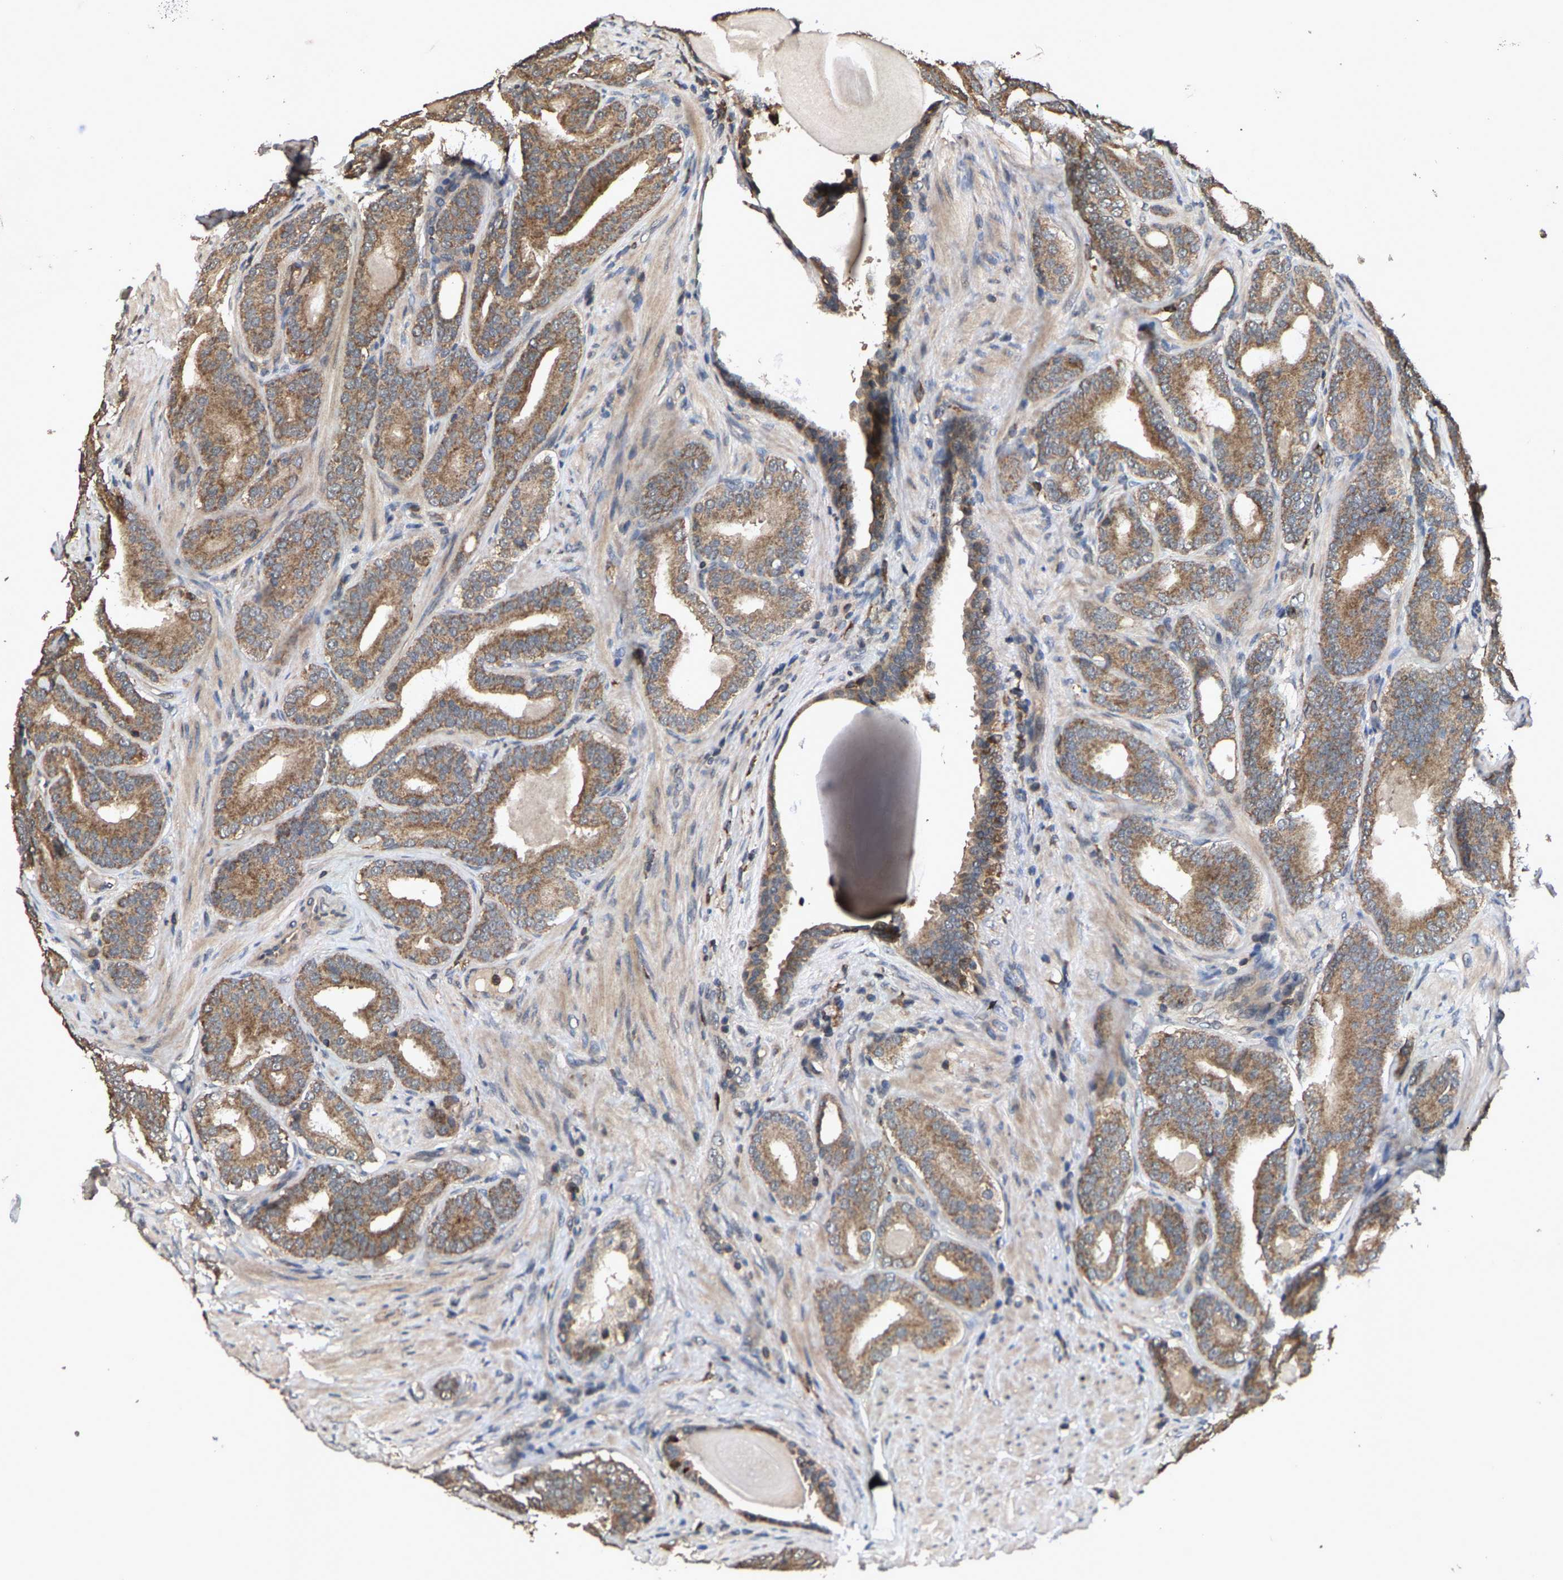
{"staining": {"intensity": "moderate", "quantity": ">75%", "location": "cytoplasmic/membranous"}, "tissue": "prostate cancer", "cell_type": "Tumor cells", "image_type": "cancer", "snomed": [{"axis": "morphology", "description": "Adenocarcinoma, High grade"}, {"axis": "topography", "description": "Prostate"}], "caption": "The micrograph displays immunohistochemical staining of prostate high-grade adenocarcinoma. There is moderate cytoplasmic/membranous expression is identified in about >75% of tumor cells.", "gene": "TDRKH", "patient": {"sex": "male", "age": 60}}